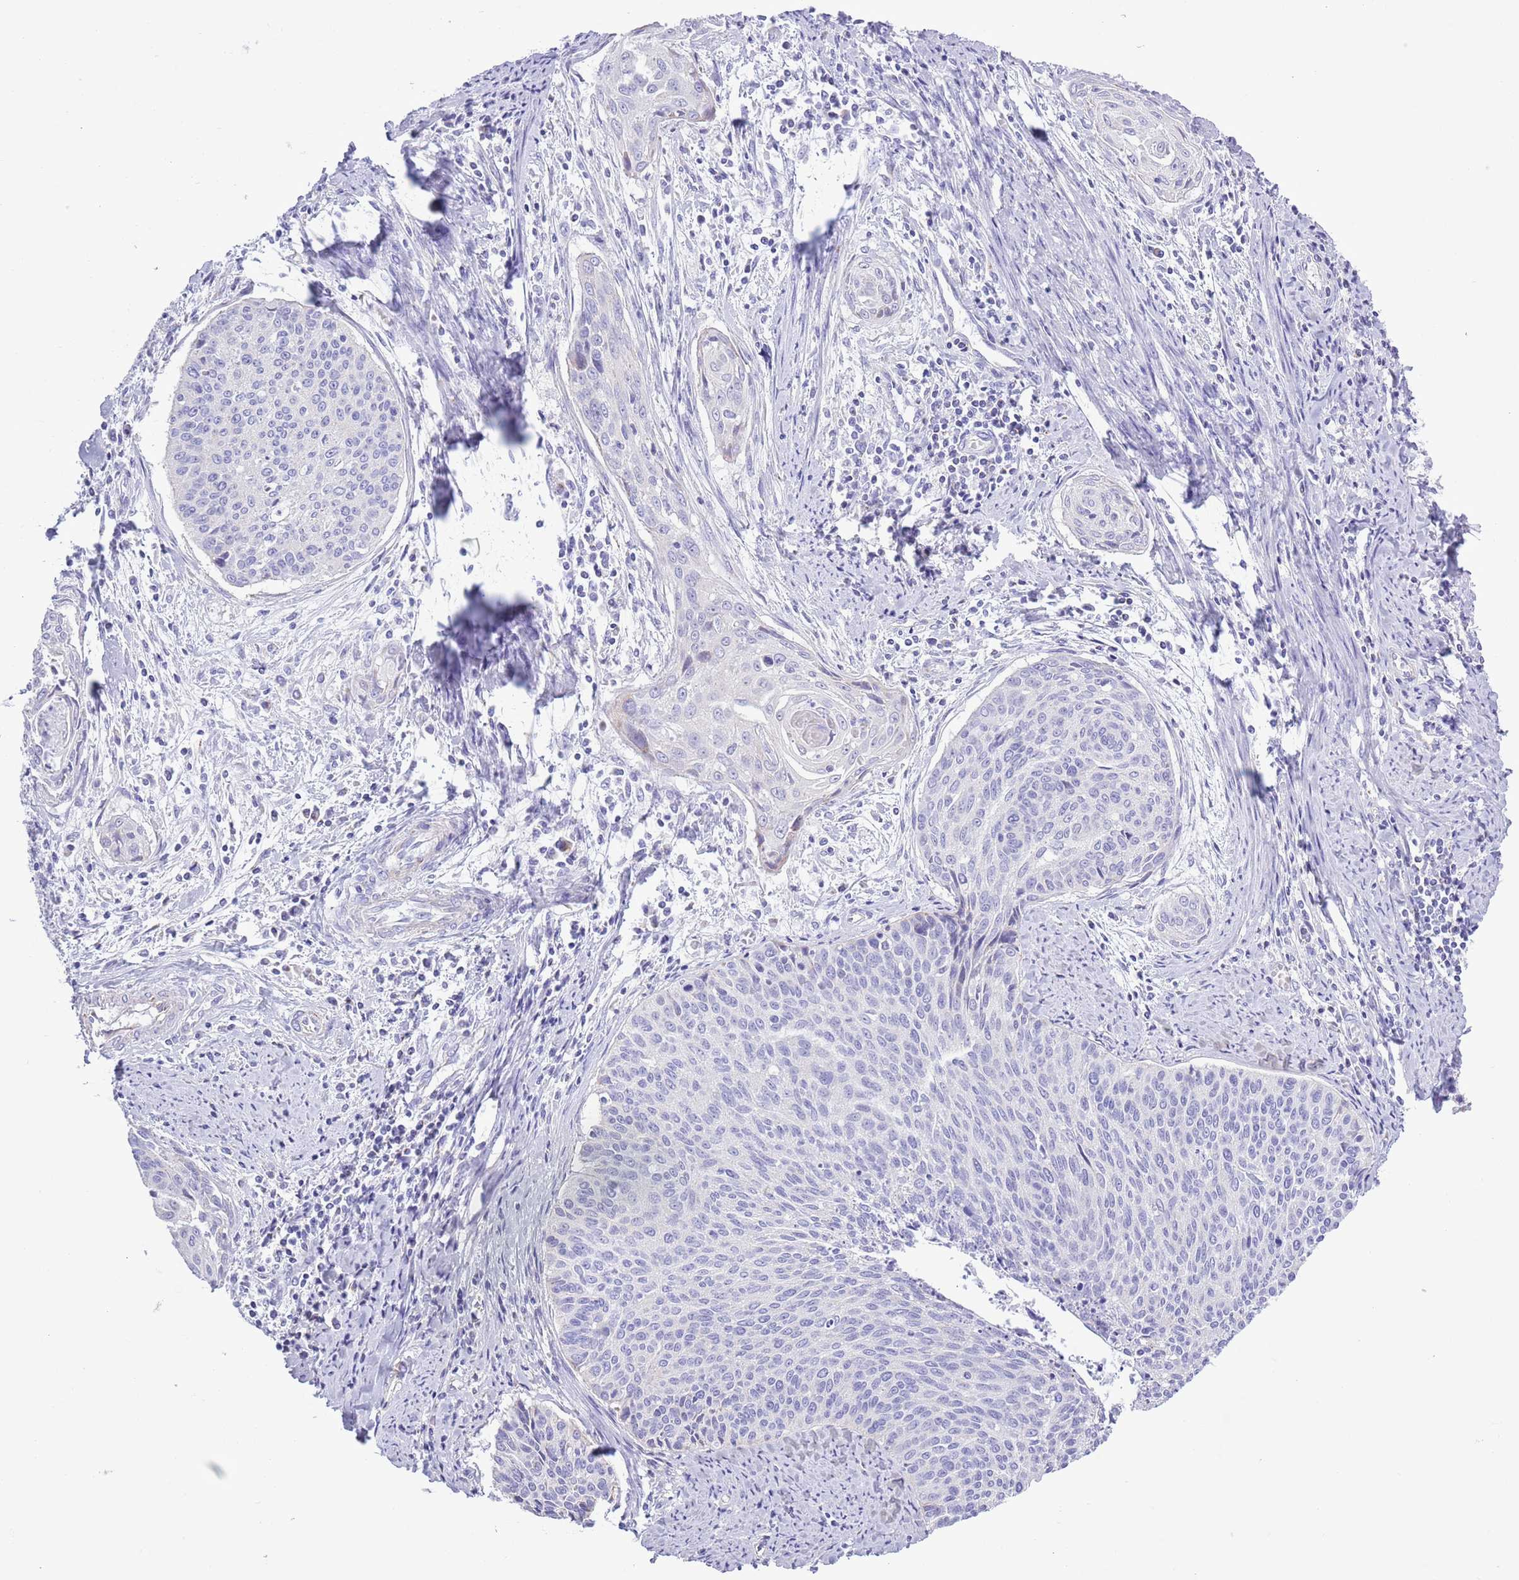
{"staining": {"intensity": "negative", "quantity": "none", "location": "none"}, "tissue": "cervical cancer", "cell_type": "Tumor cells", "image_type": "cancer", "snomed": [{"axis": "morphology", "description": "Squamous cell carcinoma, NOS"}, {"axis": "topography", "description": "Cervix"}], "caption": "Protein analysis of cervical cancer (squamous cell carcinoma) displays no significant positivity in tumor cells.", "gene": "MOCOS", "patient": {"sex": "female", "age": 55}}